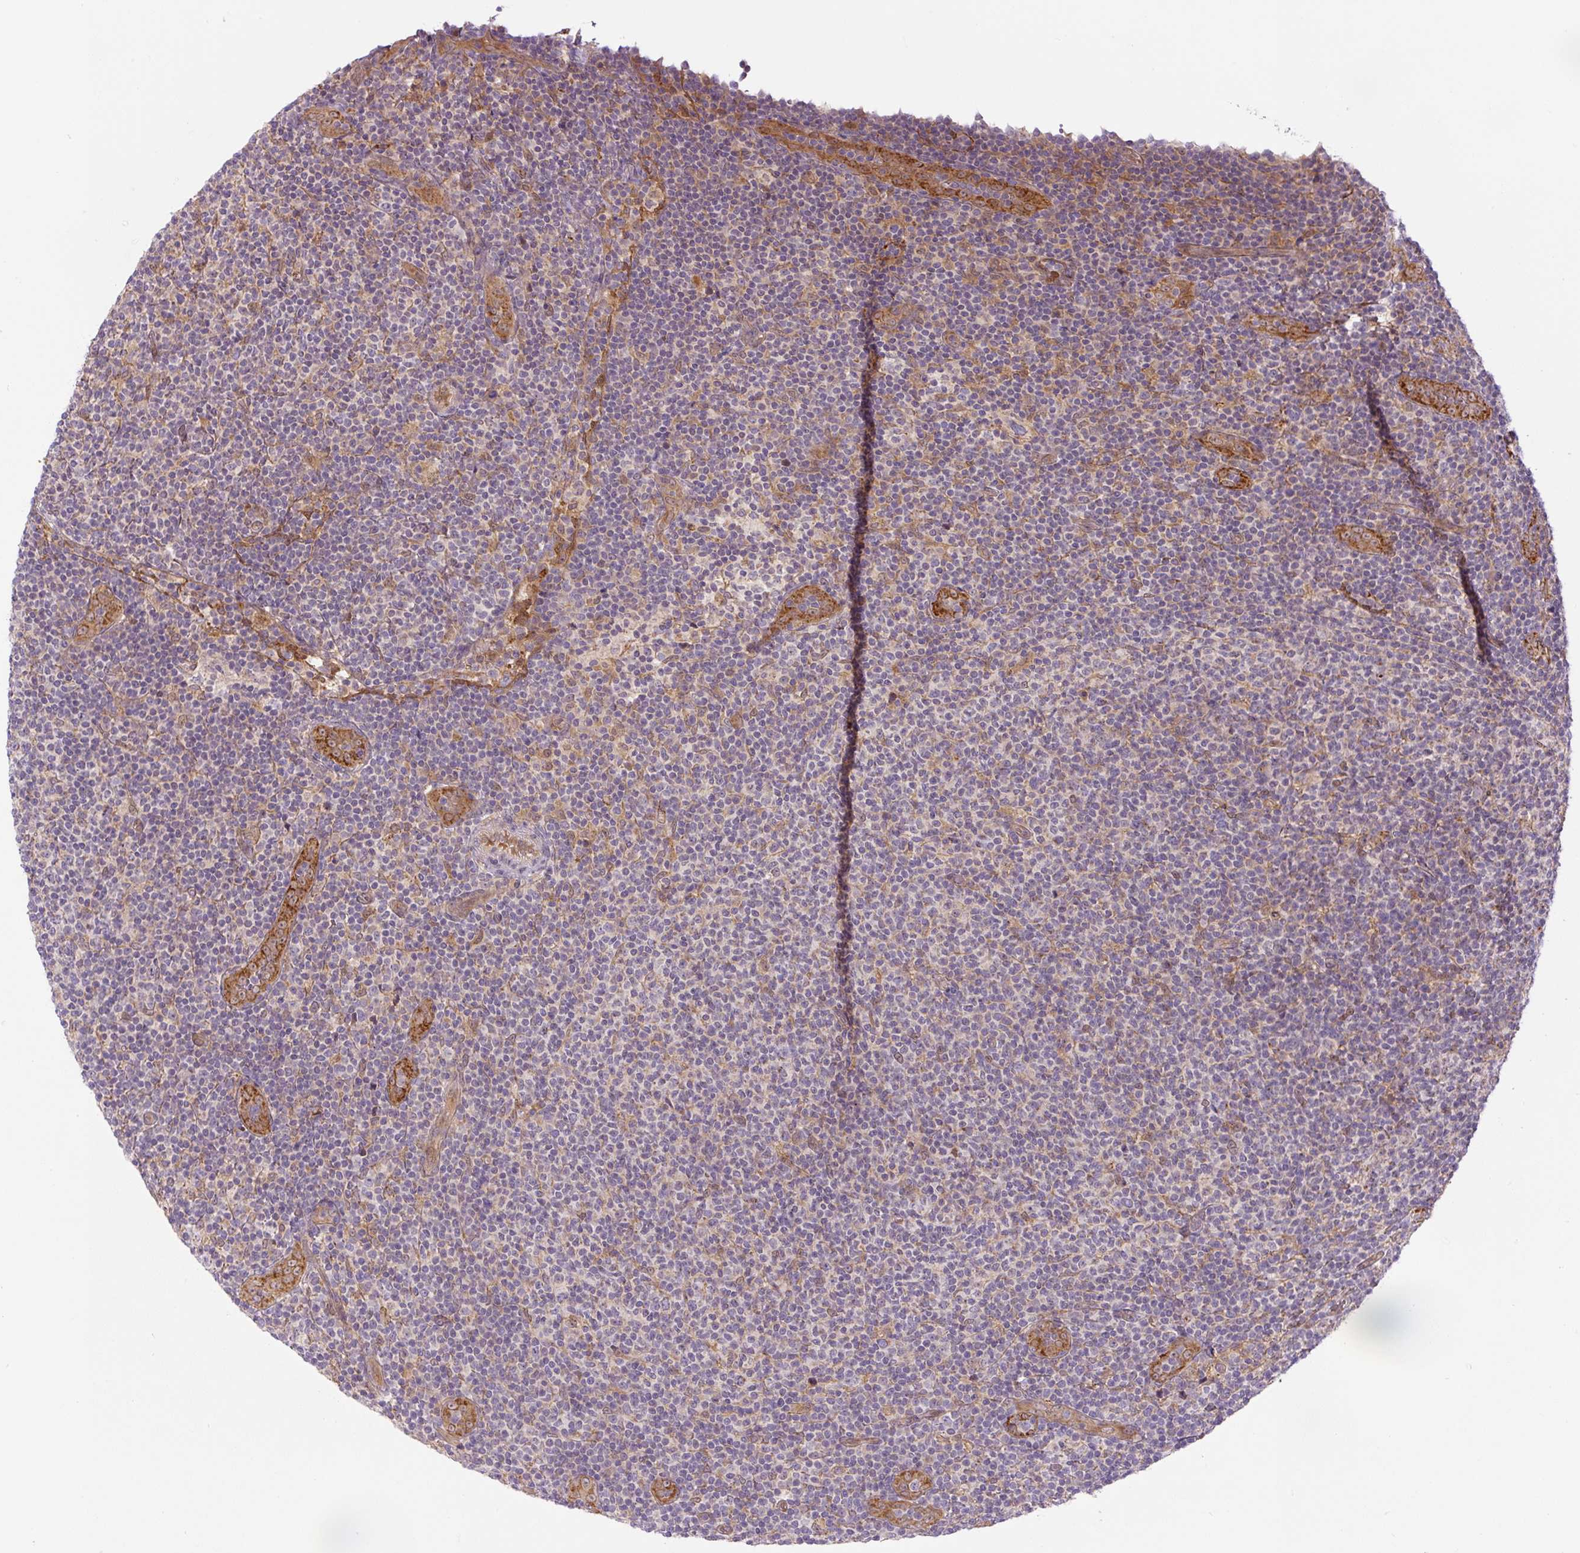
{"staining": {"intensity": "negative", "quantity": "none", "location": "none"}, "tissue": "lymphoma", "cell_type": "Tumor cells", "image_type": "cancer", "snomed": [{"axis": "morphology", "description": "Malignant lymphoma, non-Hodgkin's type, Low grade"}, {"axis": "topography", "description": "Lymph node"}], "caption": "High magnification brightfield microscopy of low-grade malignant lymphoma, non-Hodgkin's type stained with DAB (3,3'-diaminobenzidine) (brown) and counterstained with hematoxylin (blue): tumor cells show no significant expression.", "gene": "ZSWIM7", "patient": {"sex": "male", "age": 66}}